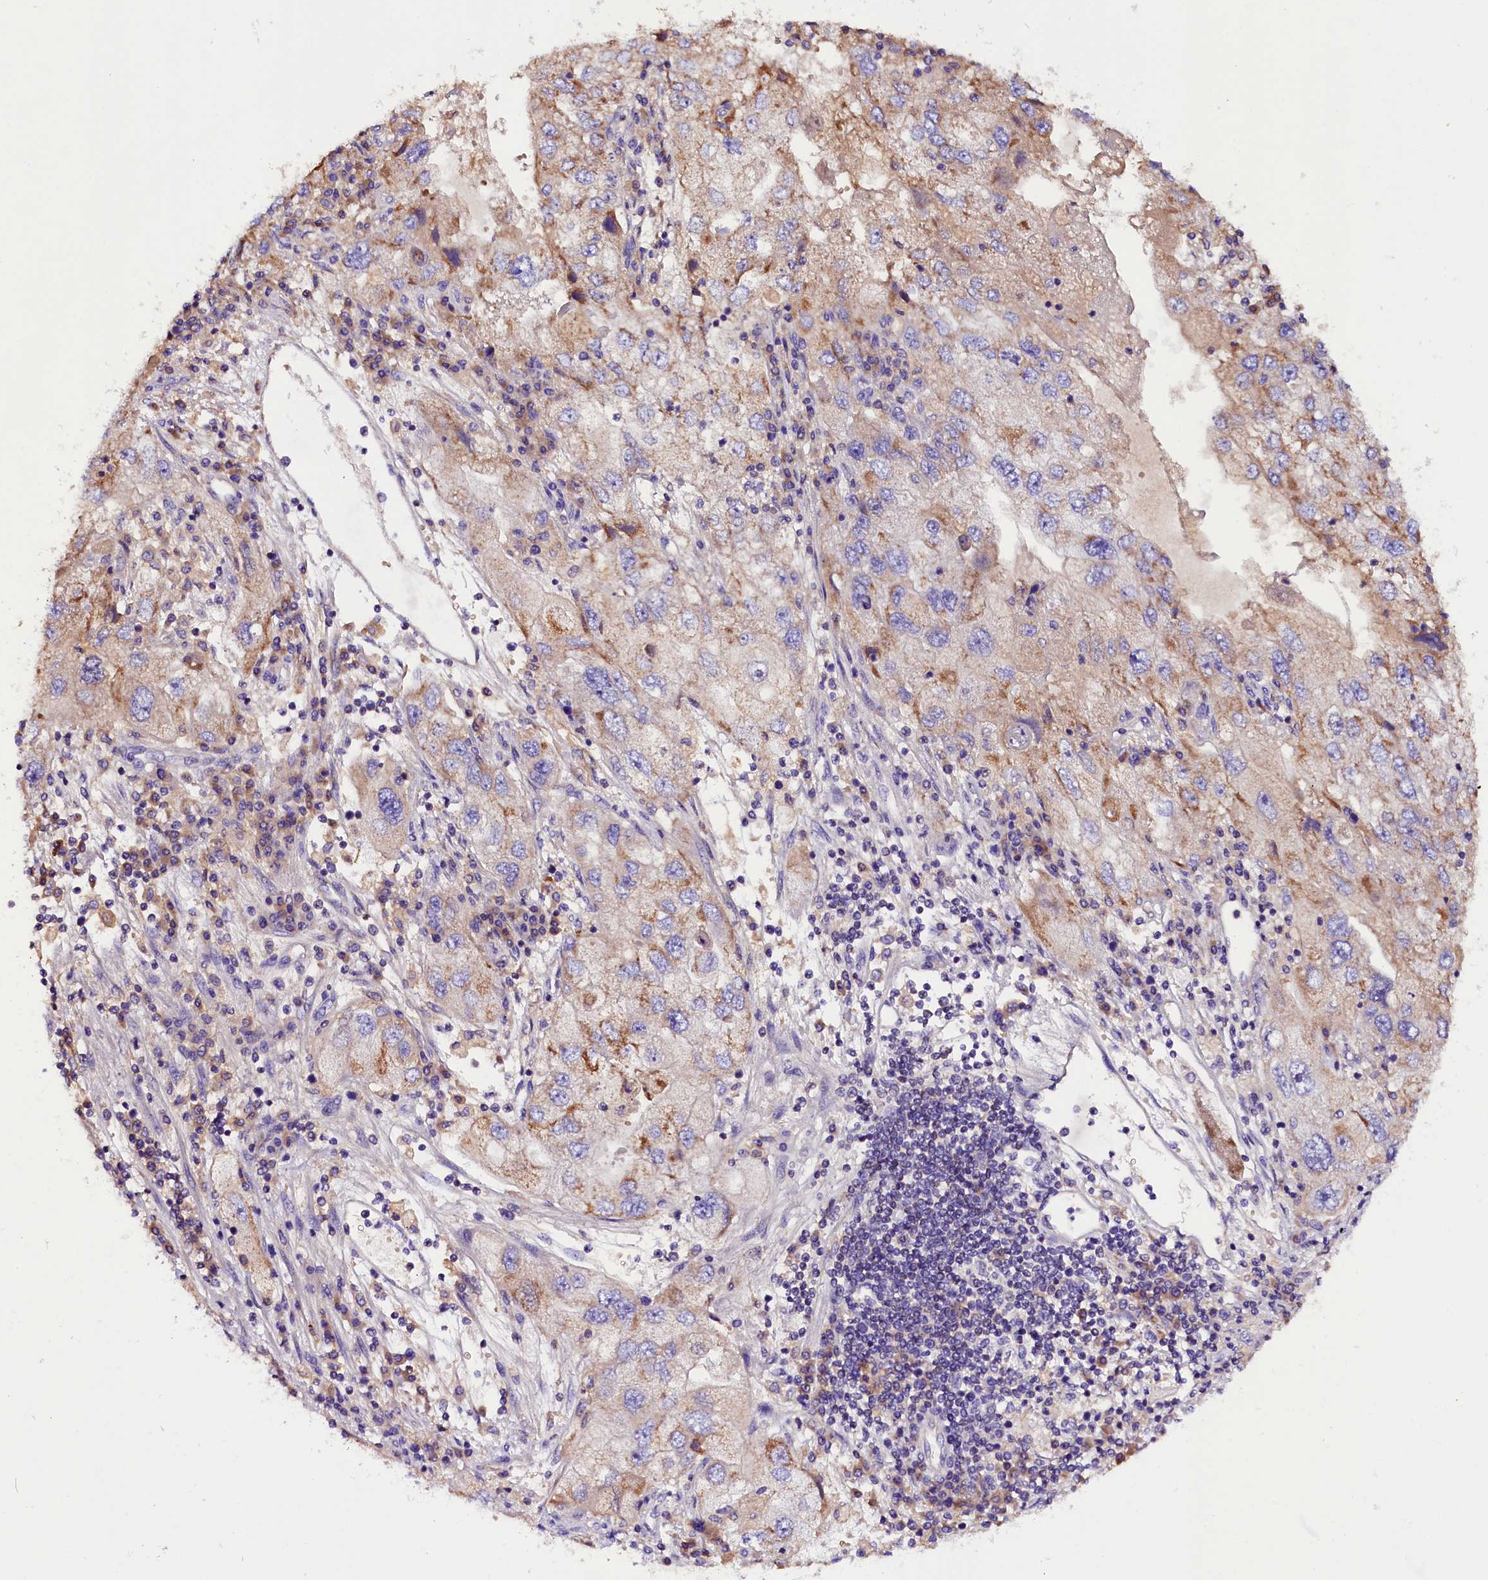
{"staining": {"intensity": "moderate", "quantity": "<25%", "location": "cytoplasmic/membranous"}, "tissue": "endometrial cancer", "cell_type": "Tumor cells", "image_type": "cancer", "snomed": [{"axis": "morphology", "description": "Adenocarcinoma, NOS"}, {"axis": "topography", "description": "Endometrium"}], "caption": "IHC (DAB) staining of endometrial adenocarcinoma demonstrates moderate cytoplasmic/membranous protein positivity in about <25% of tumor cells. Immunohistochemistry stains the protein in brown and the nuclei are stained blue.", "gene": "SIX5", "patient": {"sex": "female", "age": 49}}